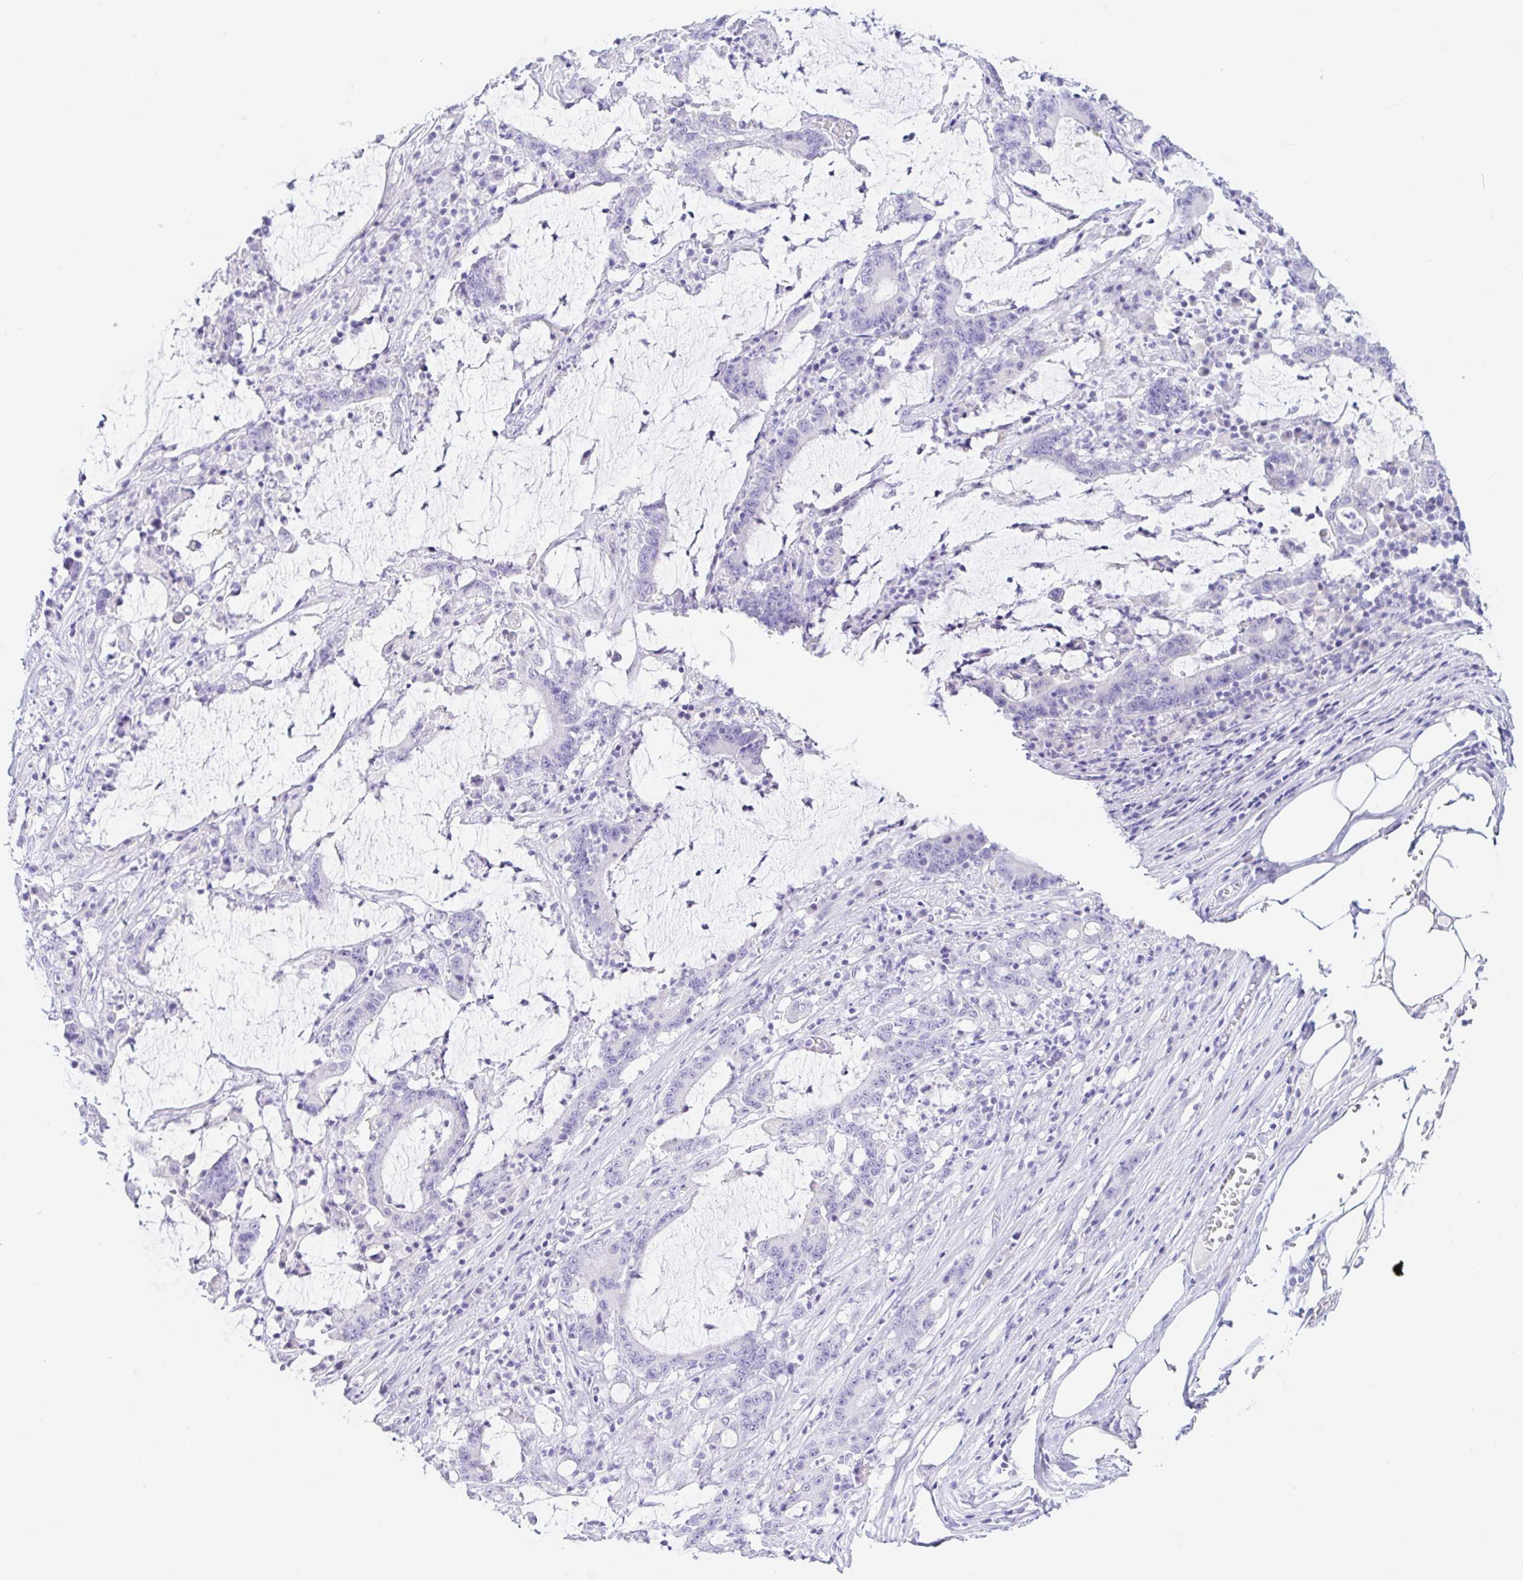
{"staining": {"intensity": "negative", "quantity": "none", "location": "none"}, "tissue": "stomach cancer", "cell_type": "Tumor cells", "image_type": "cancer", "snomed": [{"axis": "morphology", "description": "Adenocarcinoma, NOS"}, {"axis": "topography", "description": "Stomach, upper"}], "caption": "Immunohistochemistry histopathology image of neoplastic tissue: stomach cancer stained with DAB (3,3'-diaminobenzidine) displays no significant protein staining in tumor cells.", "gene": "PAX8", "patient": {"sex": "male", "age": 68}}